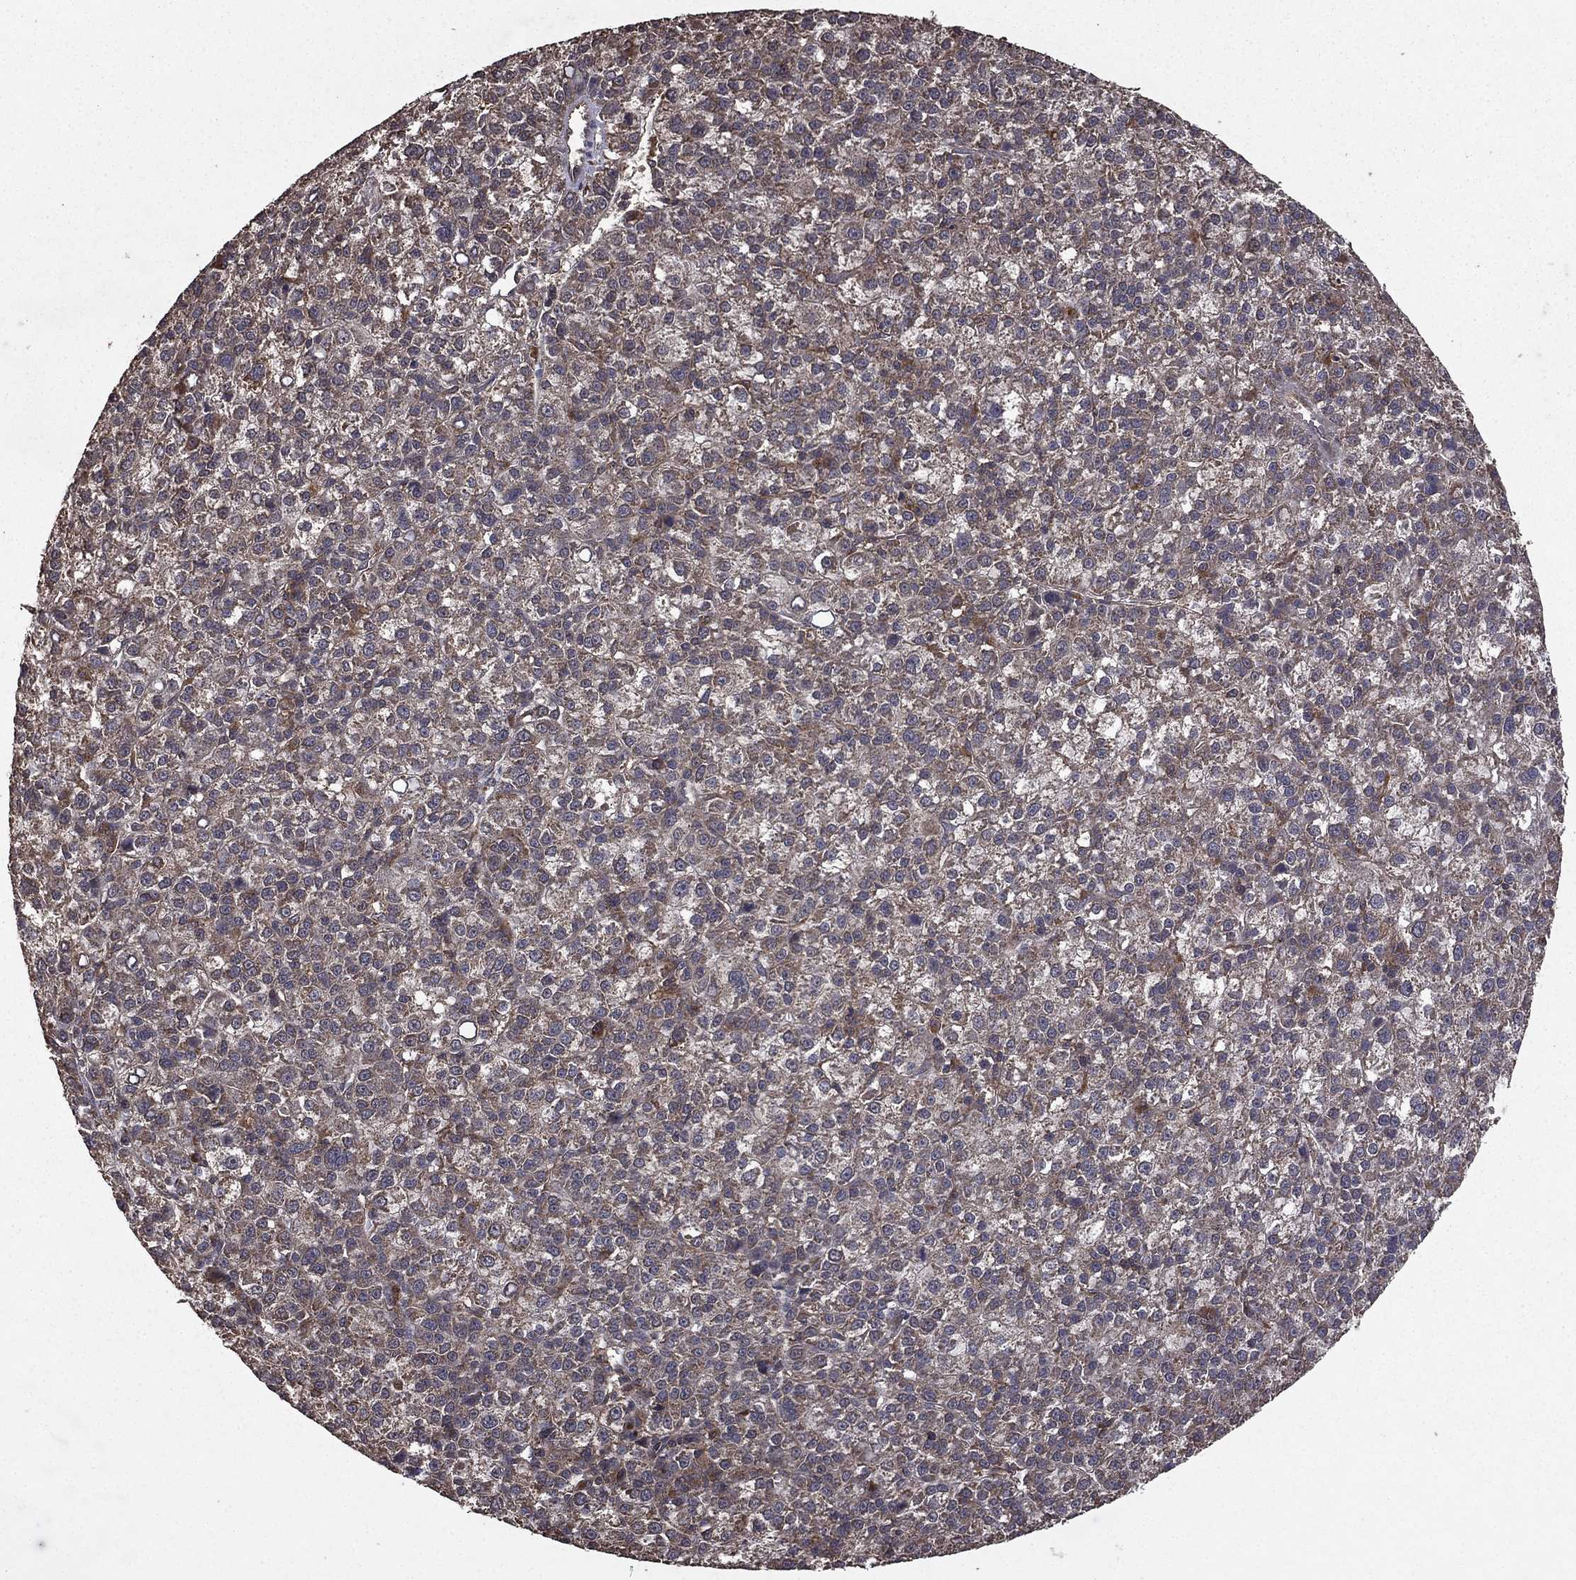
{"staining": {"intensity": "weak", "quantity": "<25%", "location": "cytoplasmic/membranous"}, "tissue": "liver cancer", "cell_type": "Tumor cells", "image_type": "cancer", "snomed": [{"axis": "morphology", "description": "Carcinoma, Hepatocellular, NOS"}, {"axis": "topography", "description": "Liver"}], "caption": "There is no significant positivity in tumor cells of hepatocellular carcinoma (liver). The staining was performed using DAB (3,3'-diaminobenzidine) to visualize the protein expression in brown, while the nuclei were stained in blue with hematoxylin (Magnification: 20x).", "gene": "BIRC6", "patient": {"sex": "female", "age": 60}}